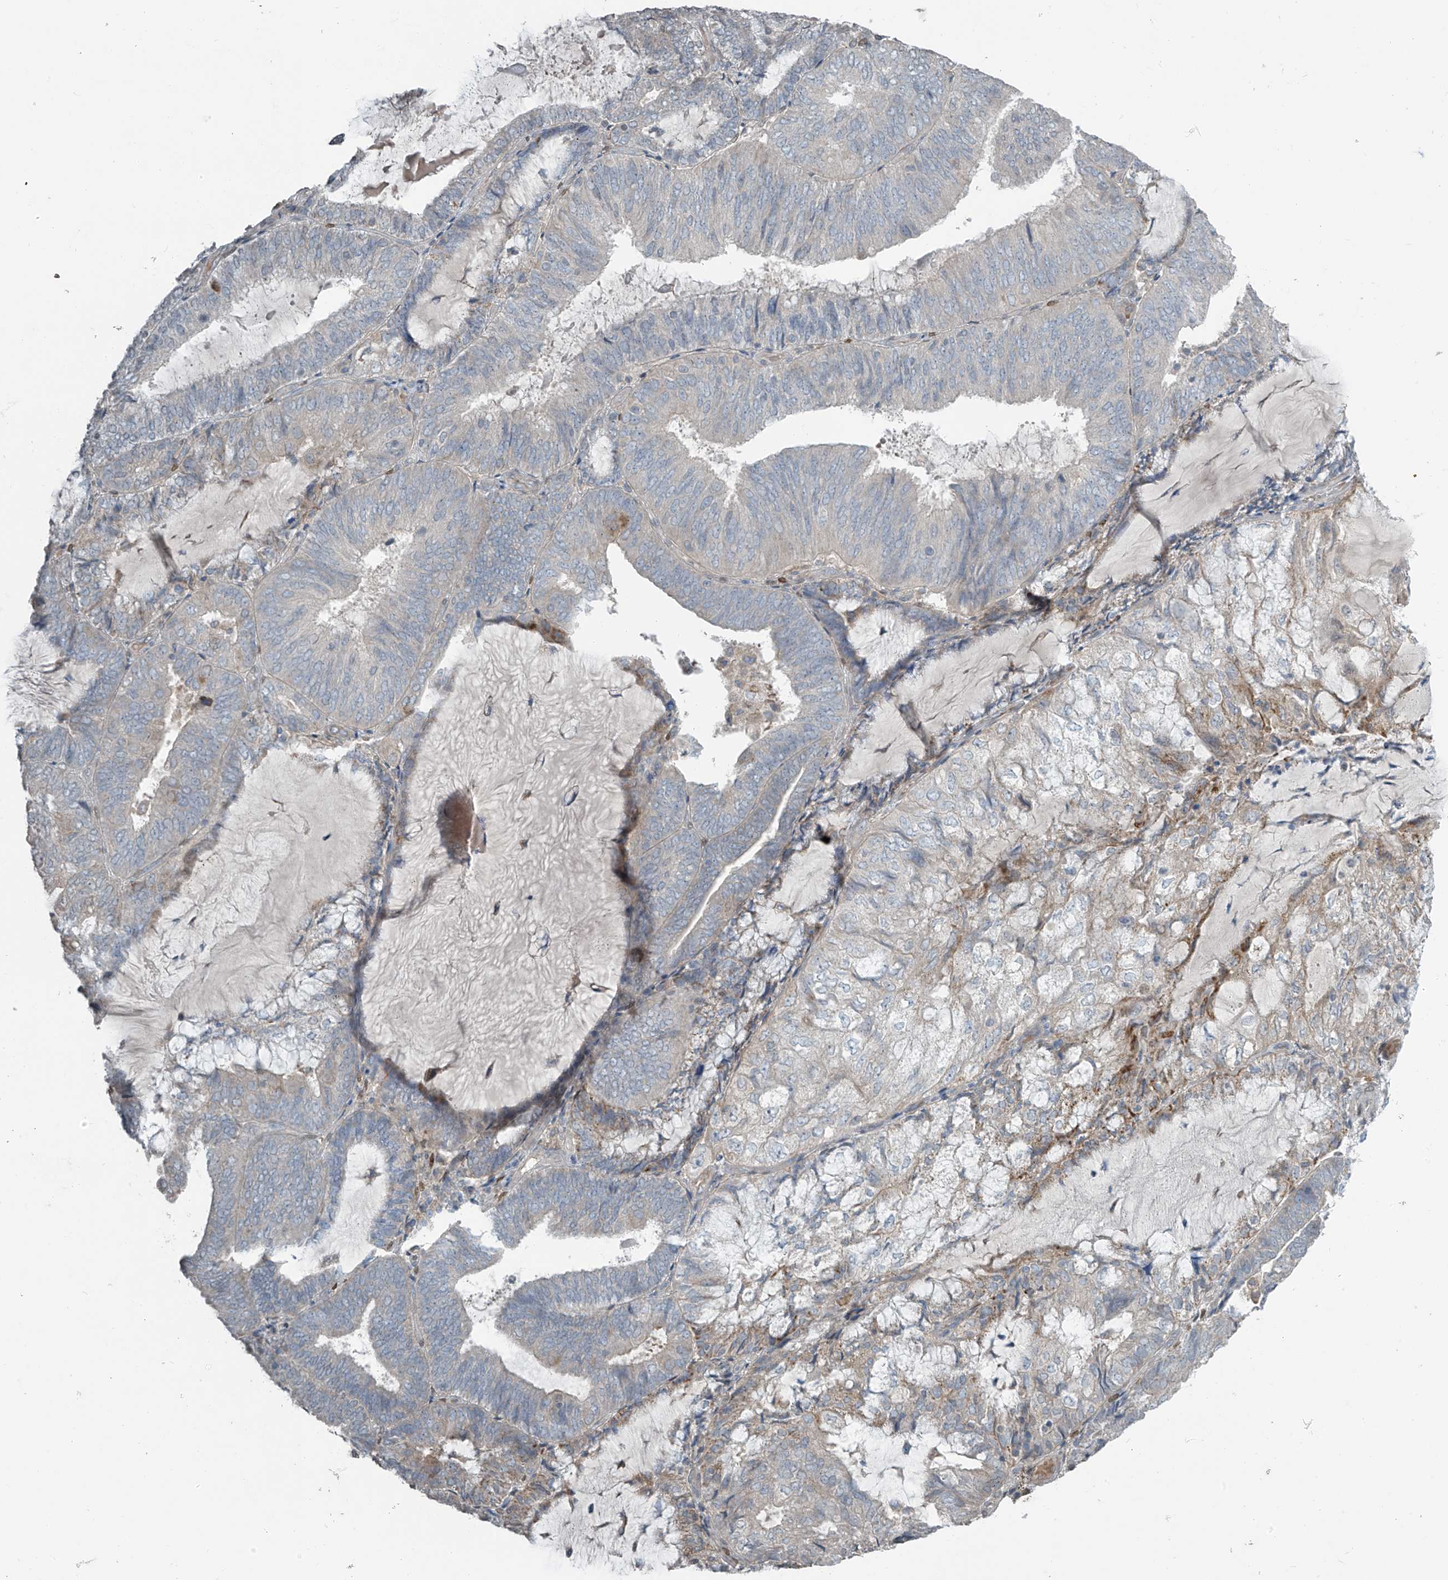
{"staining": {"intensity": "weak", "quantity": "<25%", "location": "cytoplasmic/membranous"}, "tissue": "endometrial cancer", "cell_type": "Tumor cells", "image_type": "cancer", "snomed": [{"axis": "morphology", "description": "Adenocarcinoma, NOS"}, {"axis": "topography", "description": "Endometrium"}], "caption": "This histopathology image is of adenocarcinoma (endometrial) stained with immunohistochemistry (IHC) to label a protein in brown with the nuclei are counter-stained blue. There is no positivity in tumor cells. (DAB (3,3'-diaminobenzidine) IHC, high magnification).", "gene": "HOXA11", "patient": {"sex": "female", "age": 81}}